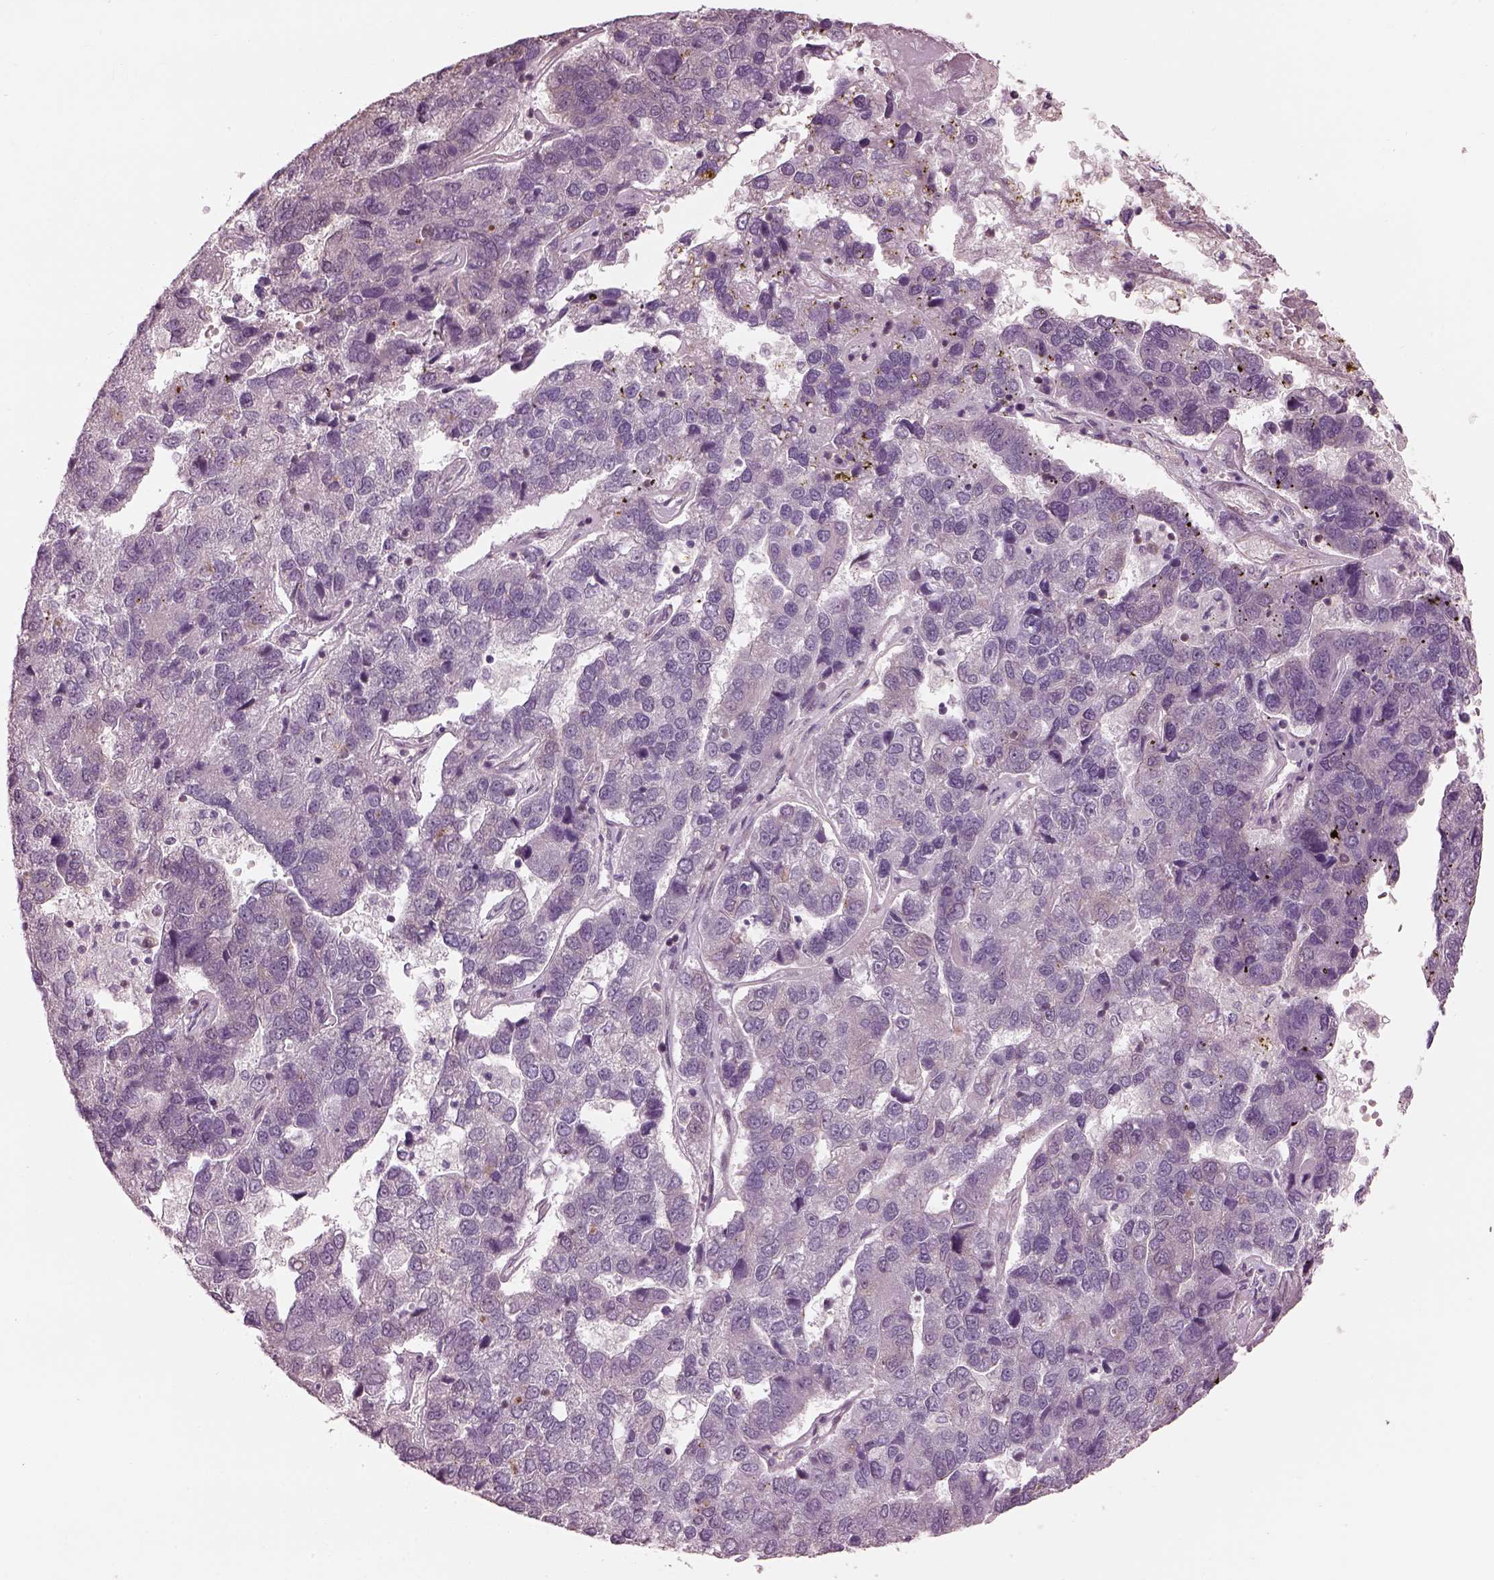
{"staining": {"intensity": "weak", "quantity": "<25%", "location": "cytoplasmic/membranous"}, "tissue": "pancreatic cancer", "cell_type": "Tumor cells", "image_type": "cancer", "snomed": [{"axis": "morphology", "description": "Adenocarcinoma, NOS"}, {"axis": "topography", "description": "Pancreas"}], "caption": "Pancreatic adenocarcinoma was stained to show a protein in brown. There is no significant positivity in tumor cells. (Stains: DAB immunohistochemistry (IHC) with hematoxylin counter stain, Microscopy: brightfield microscopy at high magnification).", "gene": "LSM14A", "patient": {"sex": "female", "age": 61}}